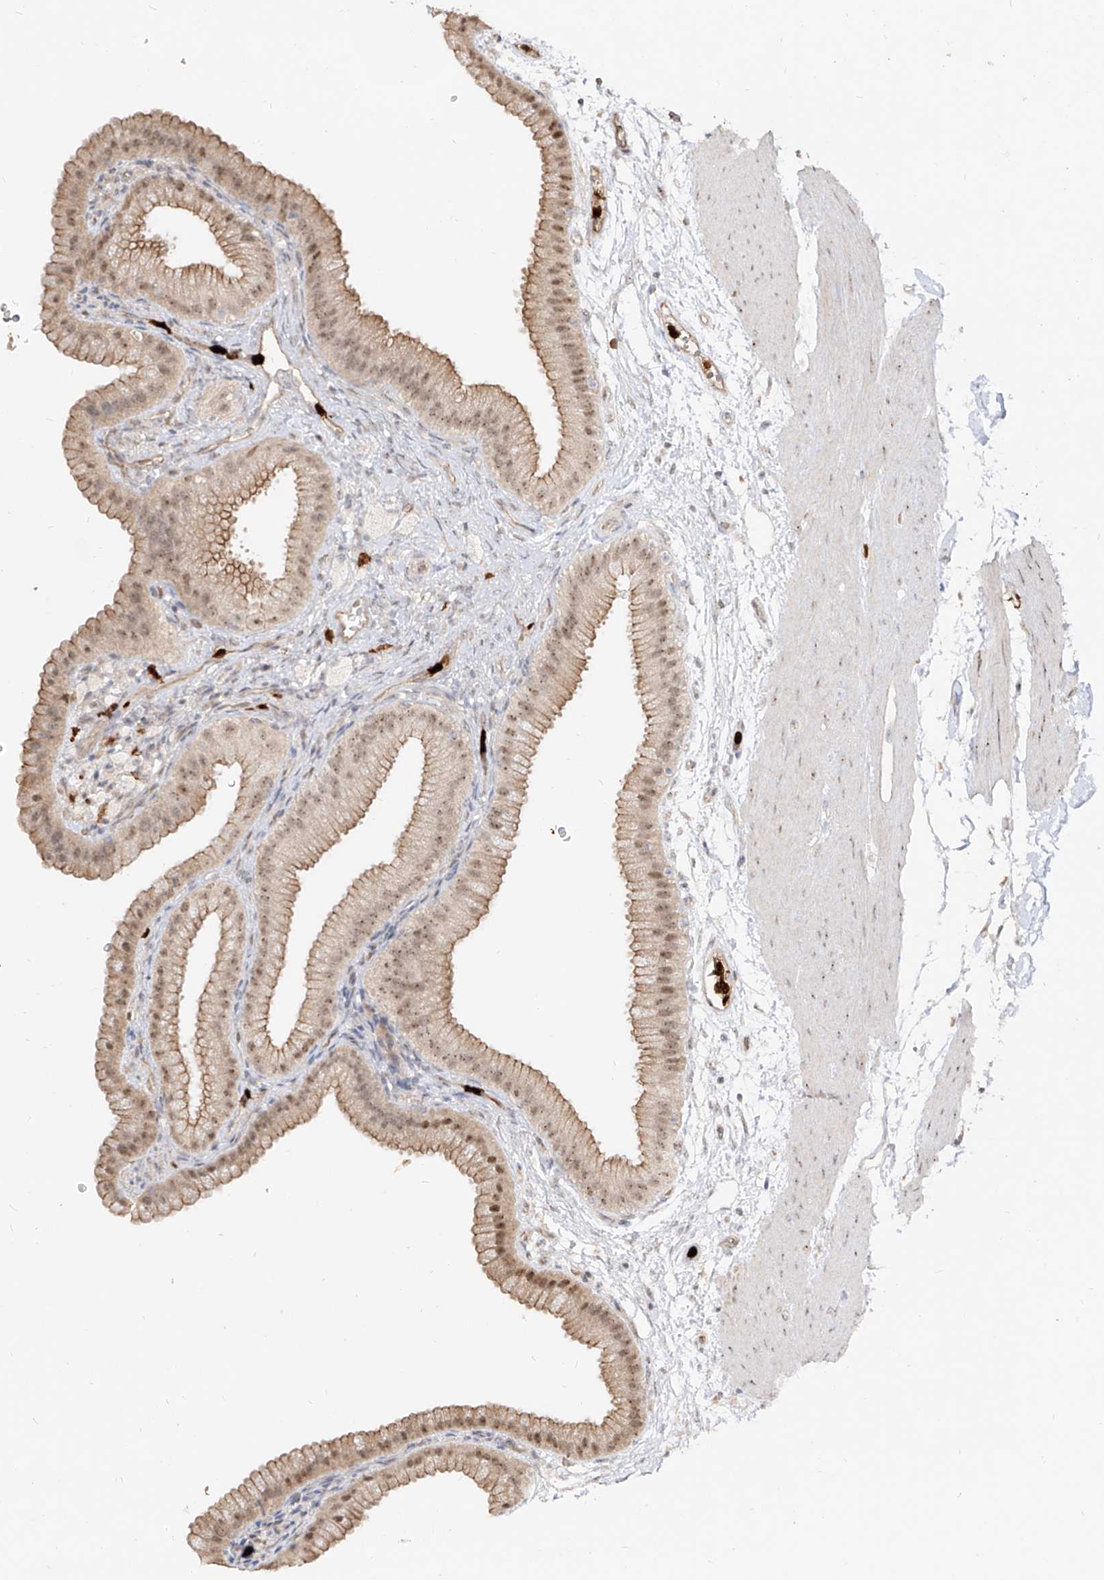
{"staining": {"intensity": "moderate", "quantity": ">75%", "location": "cytoplasmic/membranous,nuclear"}, "tissue": "gallbladder", "cell_type": "Glandular cells", "image_type": "normal", "snomed": [{"axis": "morphology", "description": "Normal tissue, NOS"}, {"axis": "topography", "description": "Gallbladder"}], "caption": "A high-resolution micrograph shows immunohistochemistry staining of normal gallbladder, which exhibits moderate cytoplasmic/membranous,nuclear expression in approximately >75% of glandular cells. (Stains: DAB in brown, nuclei in blue, Microscopy: brightfield microscopy at high magnification).", "gene": "ZNF227", "patient": {"sex": "female", "age": 64}}